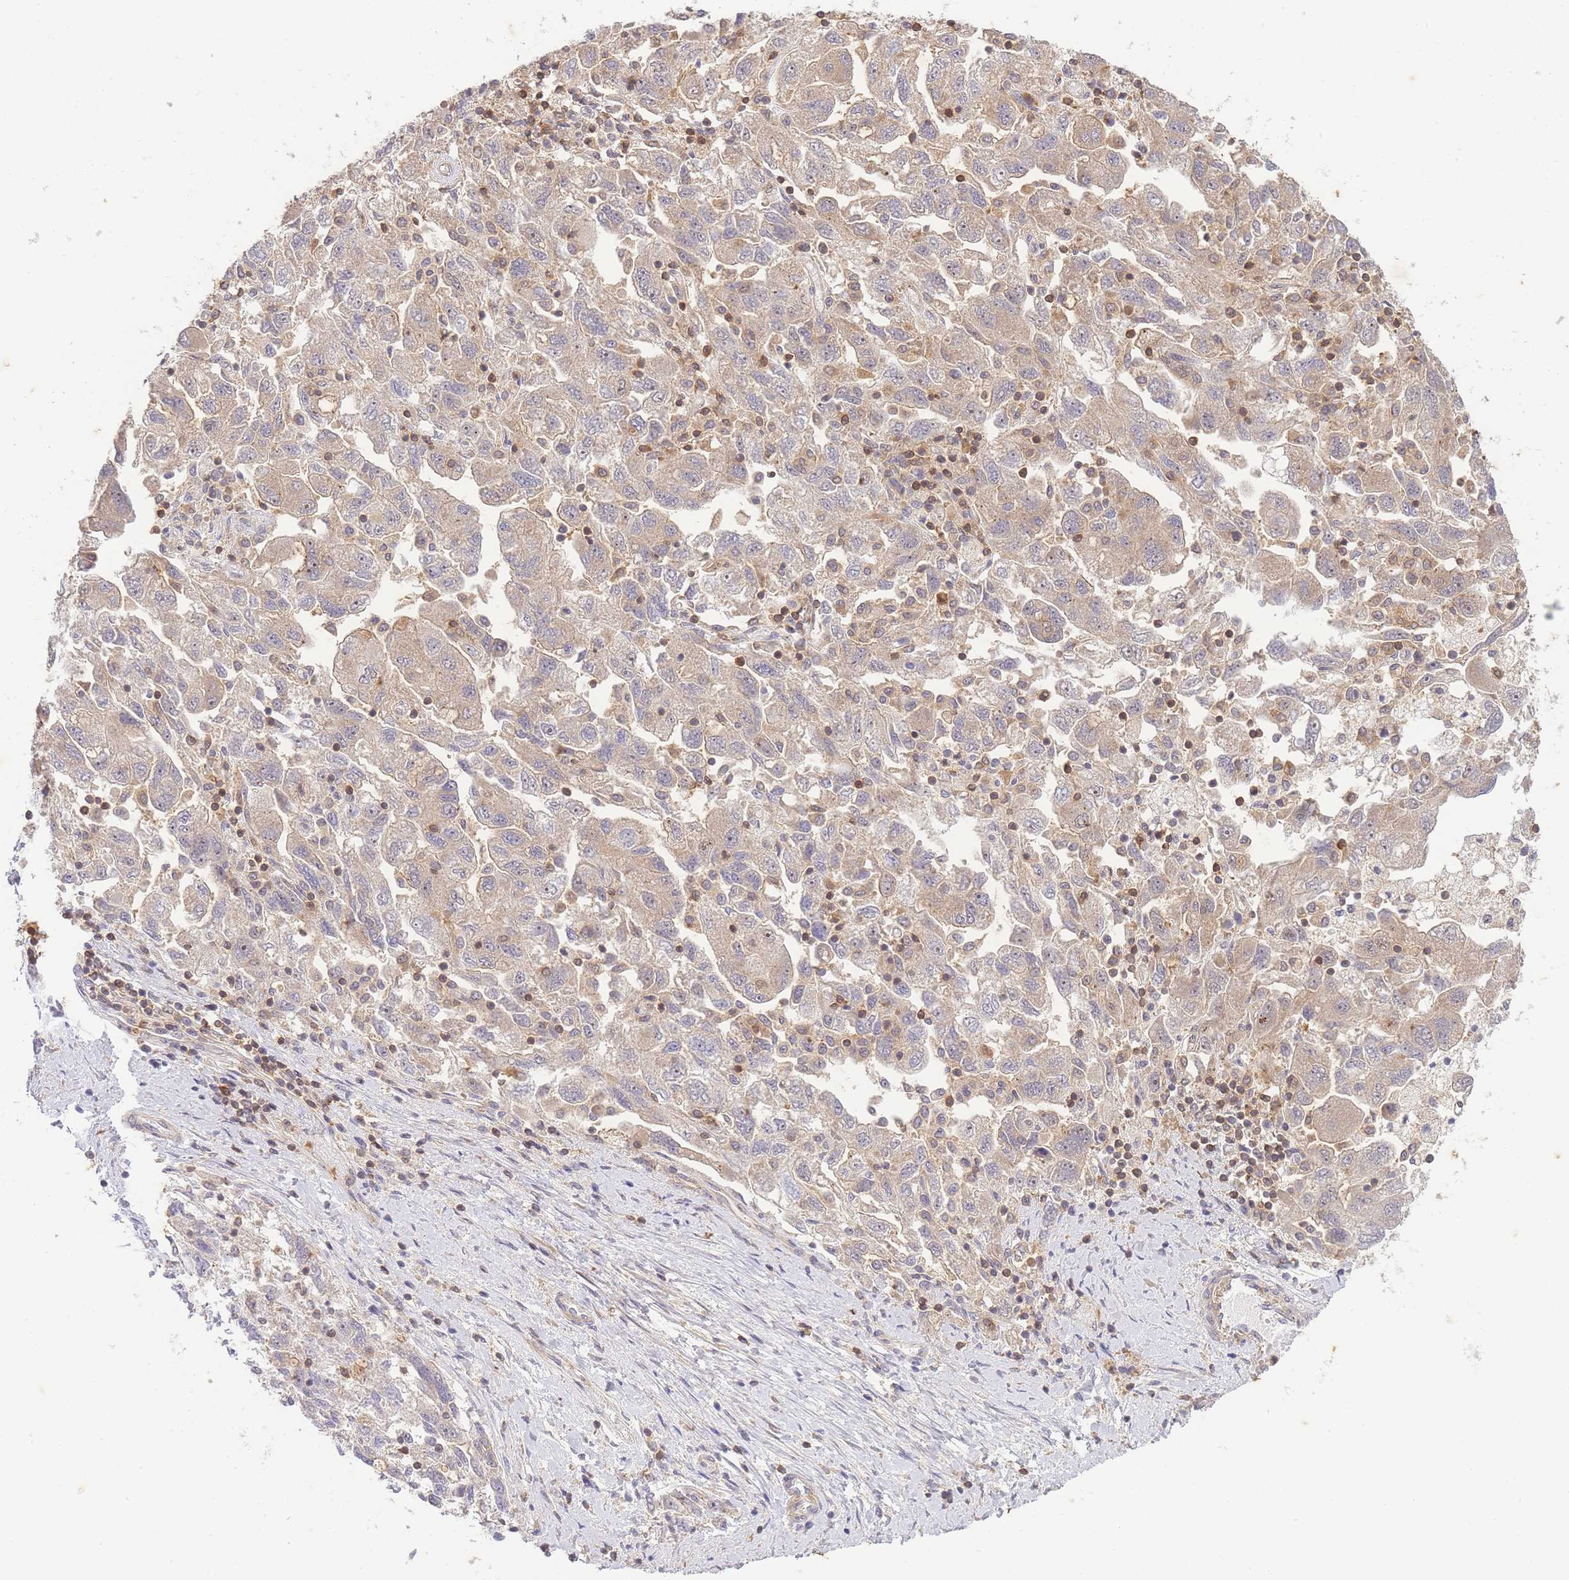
{"staining": {"intensity": "weak", "quantity": "25%-75%", "location": "cytoplasmic/membranous"}, "tissue": "ovarian cancer", "cell_type": "Tumor cells", "image_type": "cancer", "snomed": [{"axis": "morphology", "description": "Carcinoma, NOS"}, {"axis": "morphology", "description": "Cystadenocarcinoma, serous, NOS"}, {"axis": "topography", "description": "Ovary"}], "caption": "Tumor cells display low levels of weak cytoplasmic/membranous positivity in about 25%-75% of cells in ovarian cancer (serous cystadenocarcinoma).", "gene": "ST8SIA4", "patient": {"sex": "female", "age": 69}}